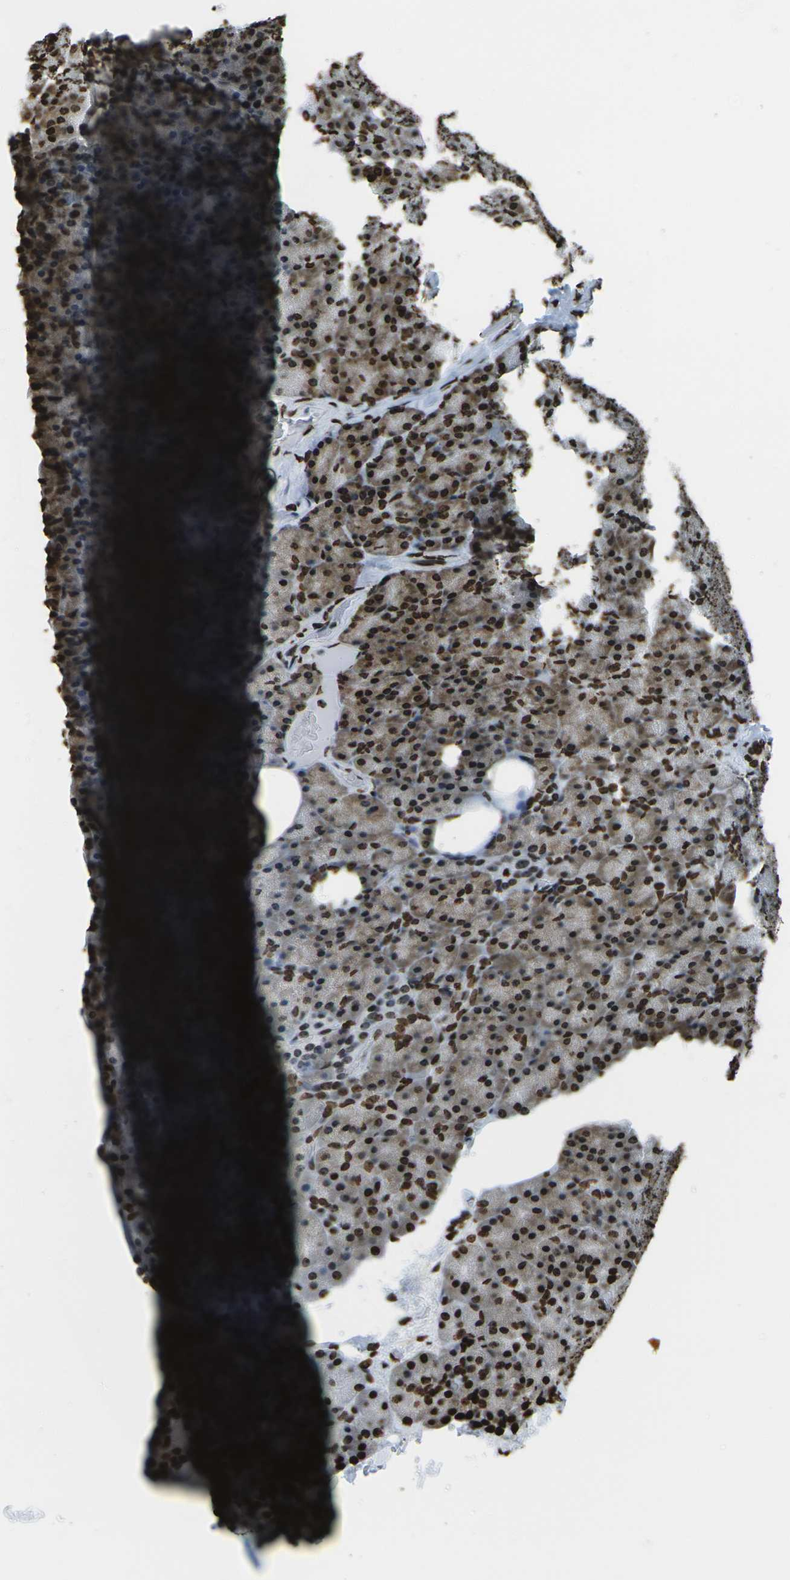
{"staining": {"intensity": "strong", "quantity": ">75%", "location": "cytoplasmic/membranous,nuclear"}, "tissue": "pancreas", "cell_type": "Exocrine glandular cells", "image_type": "normal", "snomed": [{"axis": "morphology", "description": "Normal tissue, NOS"}, {"axis": "topography", "description": "Pancreas"}], "caption": "The immunohistochemical stain highlights strong cytoplasmic/membranous,nuclear staining in exocrine glandular cells of normal pancreas. The staining is performed using DAB brown chromogen to label protein expression. The nuclei are counter-stained blue using hematoxylin.", "gene": "H1", "patient": {"sex": "female", "age": 35}}